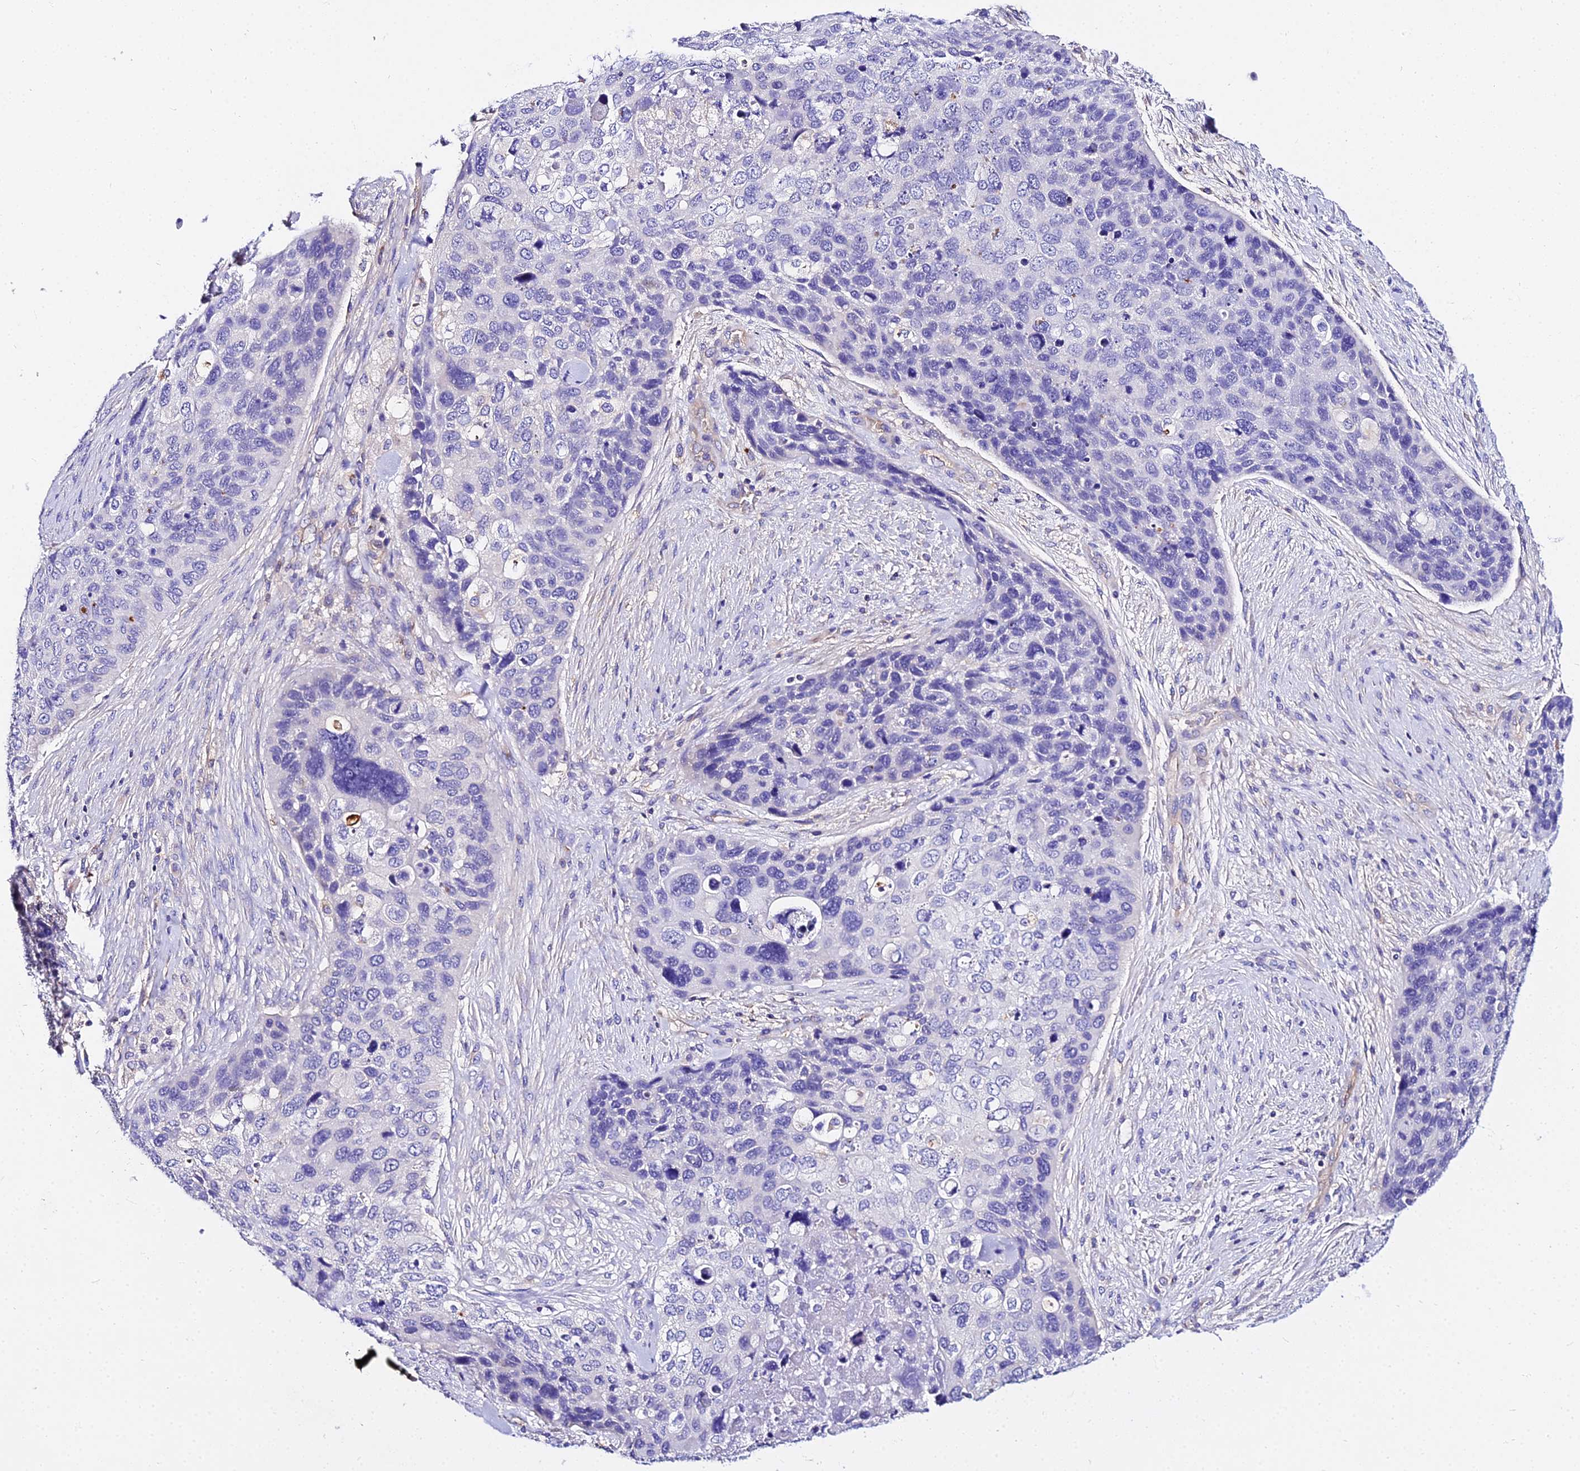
{"staining": {"intensity": "negative", "quantity": "none", "location": "none"}, "tissue": "skin cancer", "cell_type": "Tumor cells", "image_type": "cancer", "snomed": [{"axis": "morphology", "description": "Basal cell carcinoma"}, {"axis": "topography", "description": "Skin"}], "caption": "This image is of skin cancer stained with immunohistochemistry (IHC) to label a protein in brown with the nuclei are counter-stained blue. There is no positivity in tumor cells.", "gene": "DAW1", "patient": {"sex": "female", "age": 74}}